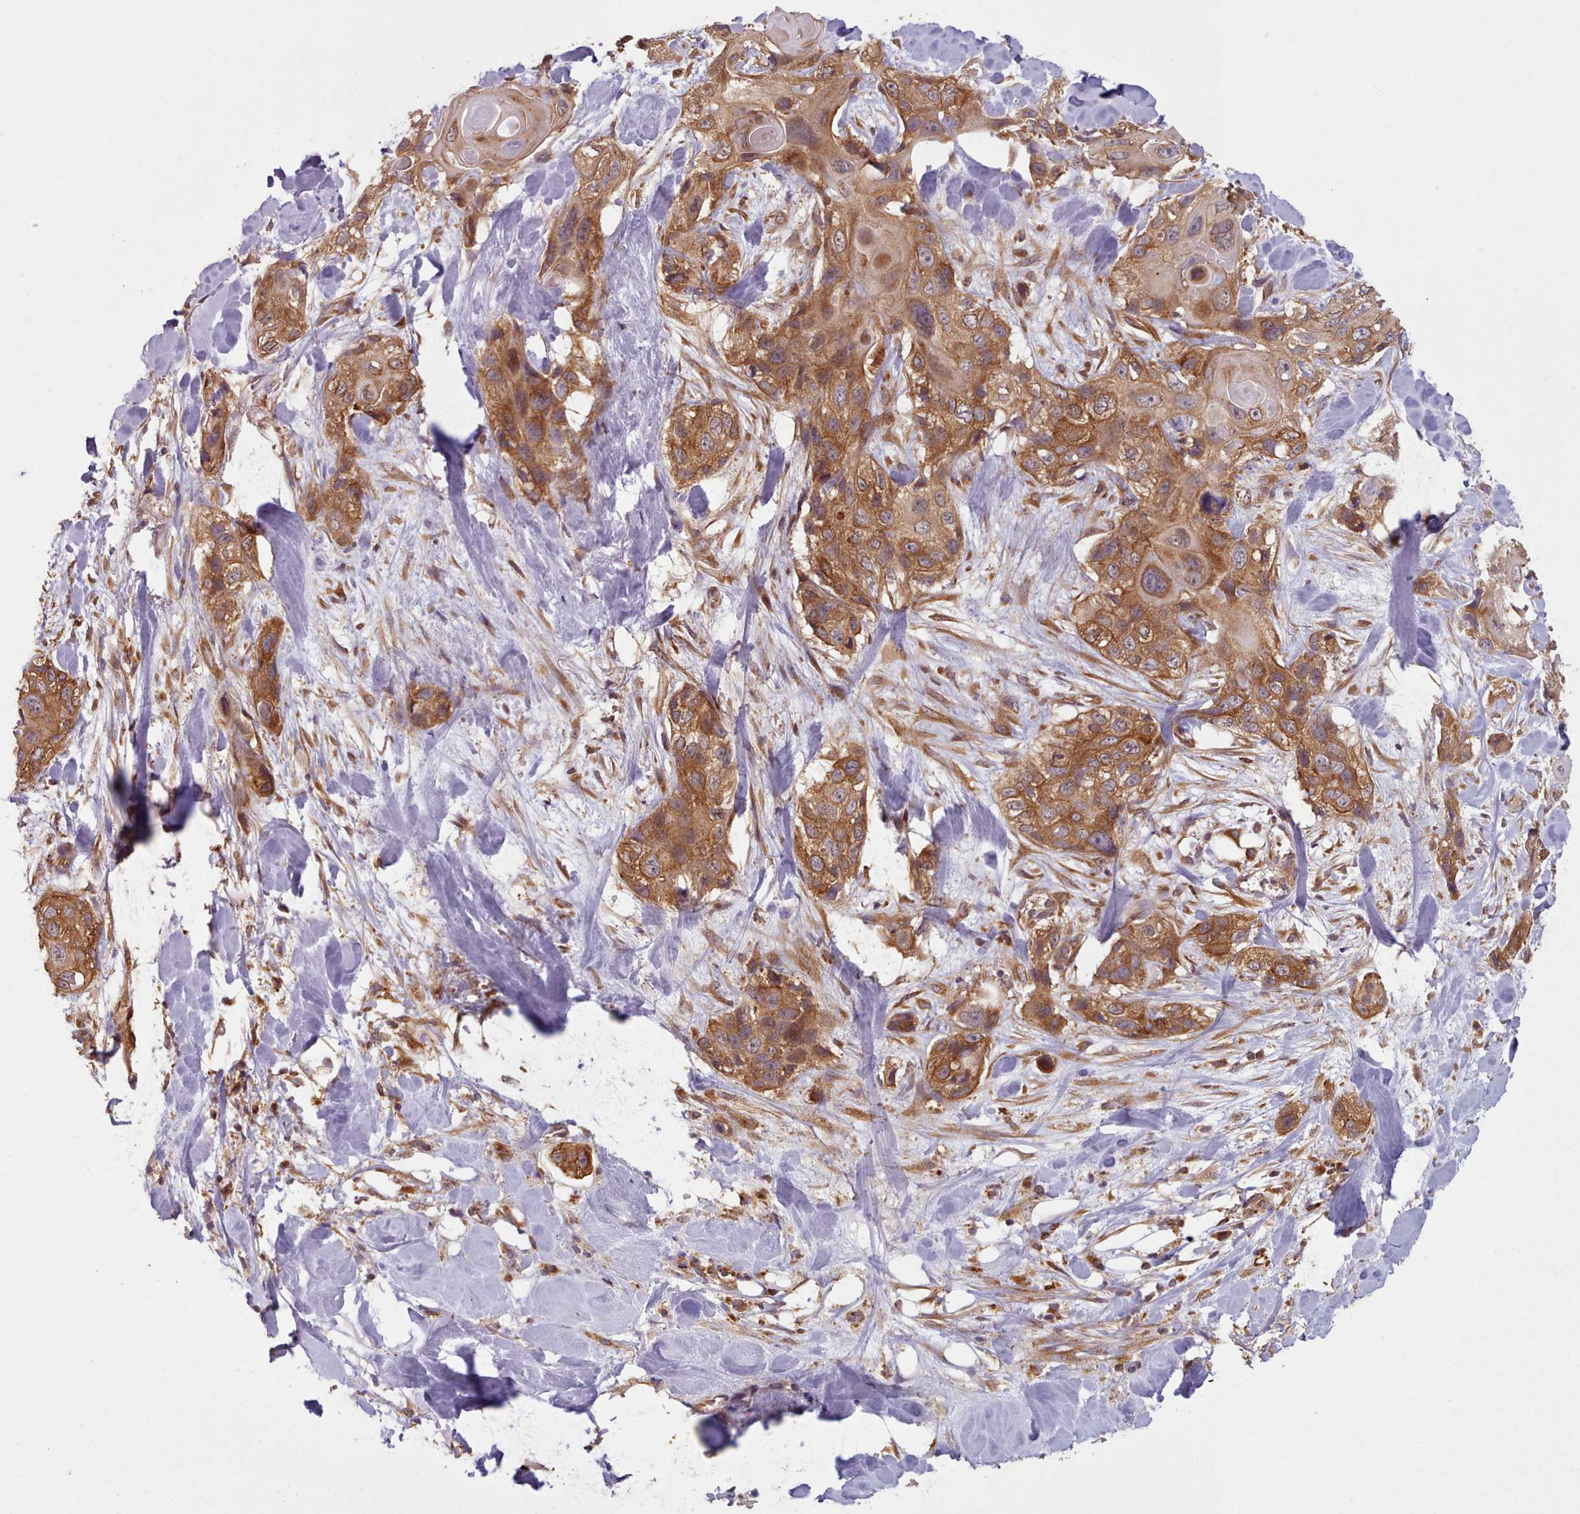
{"staining": {"intensity": "strong", "quantity": ">75%", "location": "cytoplasmic/membranous"}, "tissue": "skin cancer", "cell_type": "Tumor cells", "image_type": "cancer", "snomed": [{"axis": "morphology", "description": "Normal tissue, NOS"}, {"axis": "morphology", "description": "Squamous cell carcinoma, NOS"}, {"axis": "topography", "description": "Skin"}], "caption": "Human skin cancer stained for a protein (brown) displays strong cytoplasmic/membranous positive expression in about >75% of tumor cells.", "gene": "CRYBG1", "patient": {"sex": "male", "age": 72}}